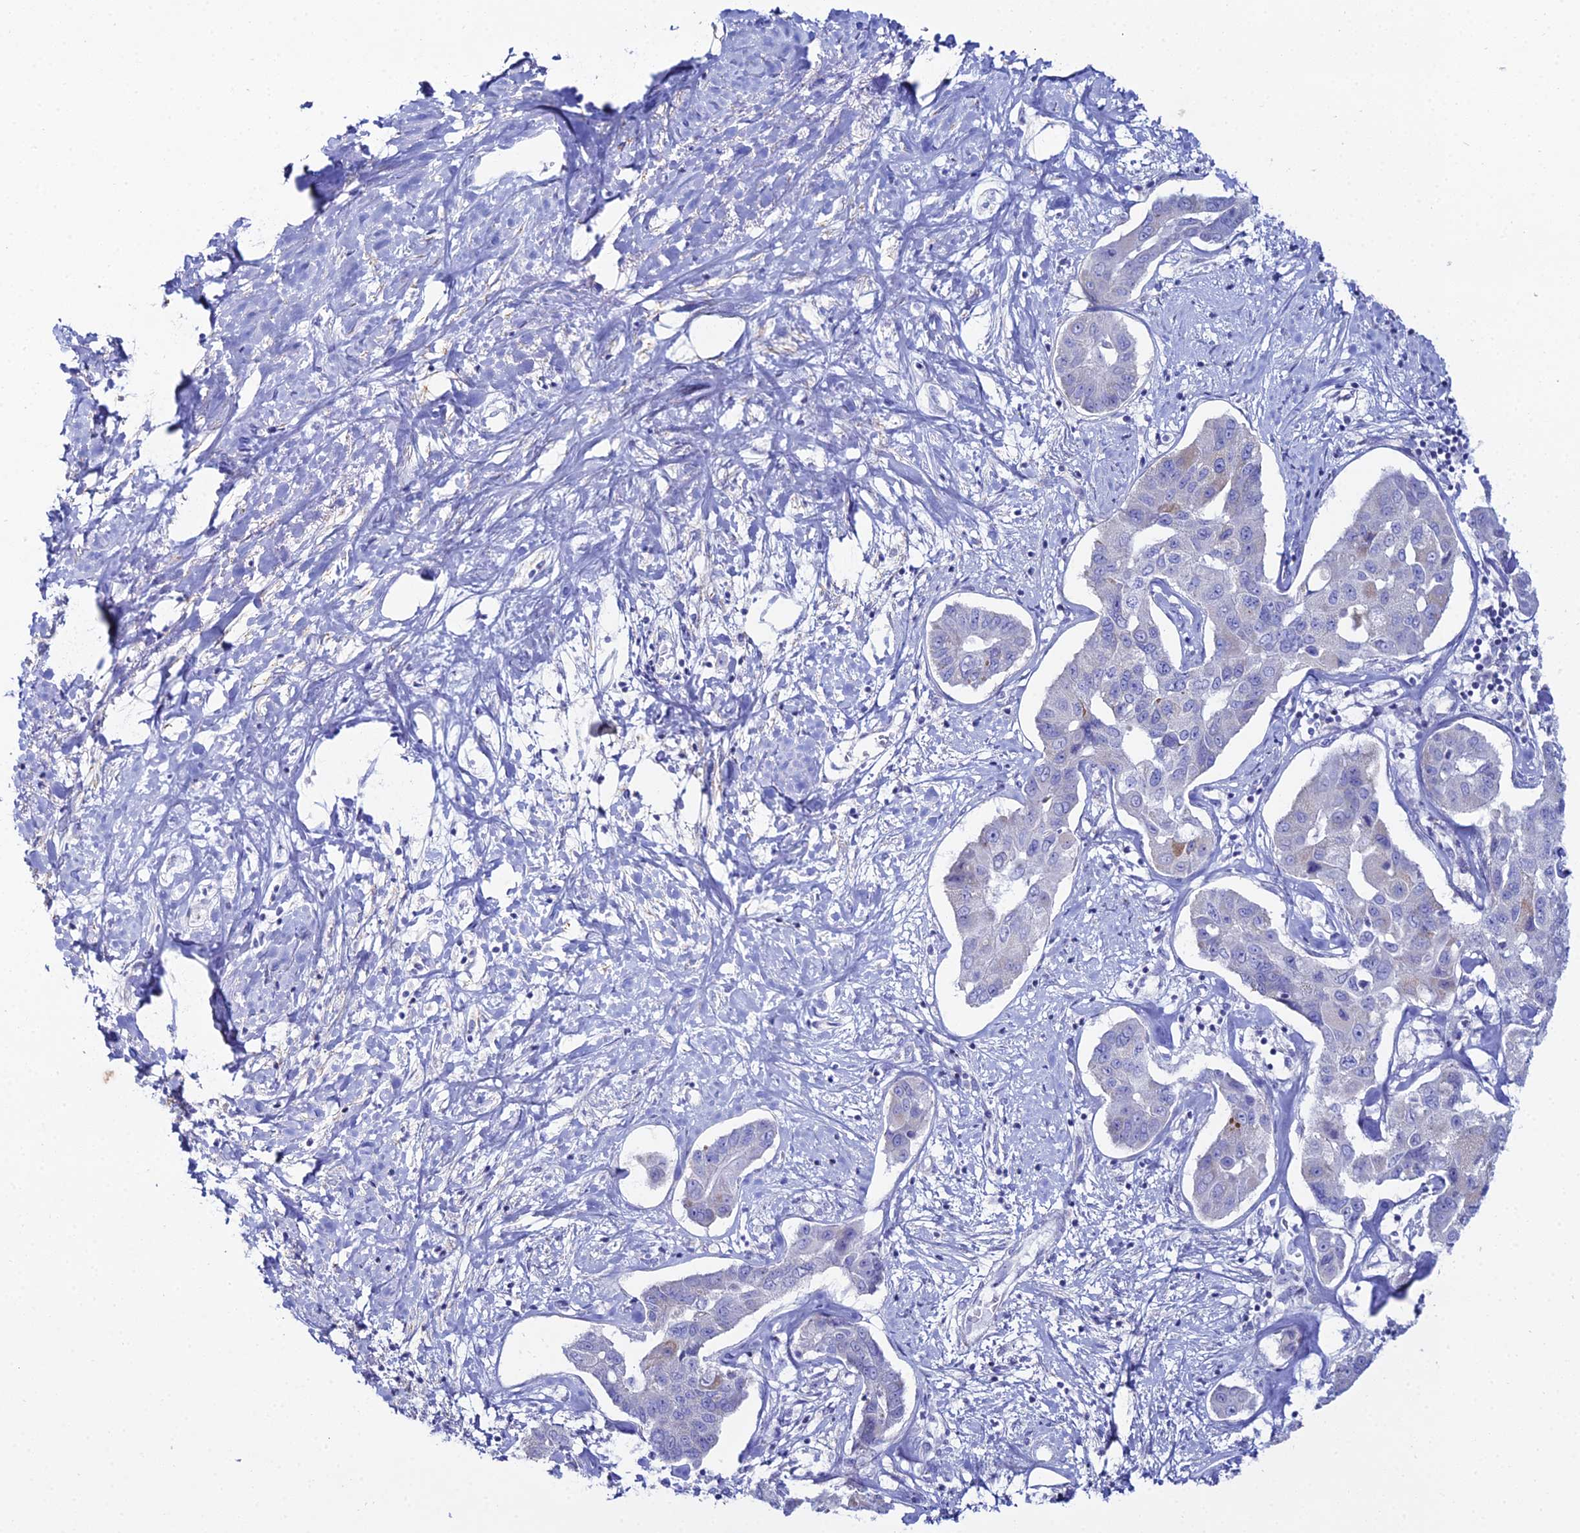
{"staining": {"intensity": "negative", "quantity": "none", "location": "none"}, "tissue": "liver cancer", "cell_type": "Tumor cells", "image_type": "cancer", "snomed": [{"axis": "morphology", "description": "Cholangiocarcinoma"}, {"axis": "topography", "description": "Liver"}], "caption": "IHC histopathology image of liver cancer (cholangiocarcinoma) stained for a protein (brown), which reveals no expression in tumor cells.", "gene": "DHX34", "patient": {"sex": "male", "age": 59}}